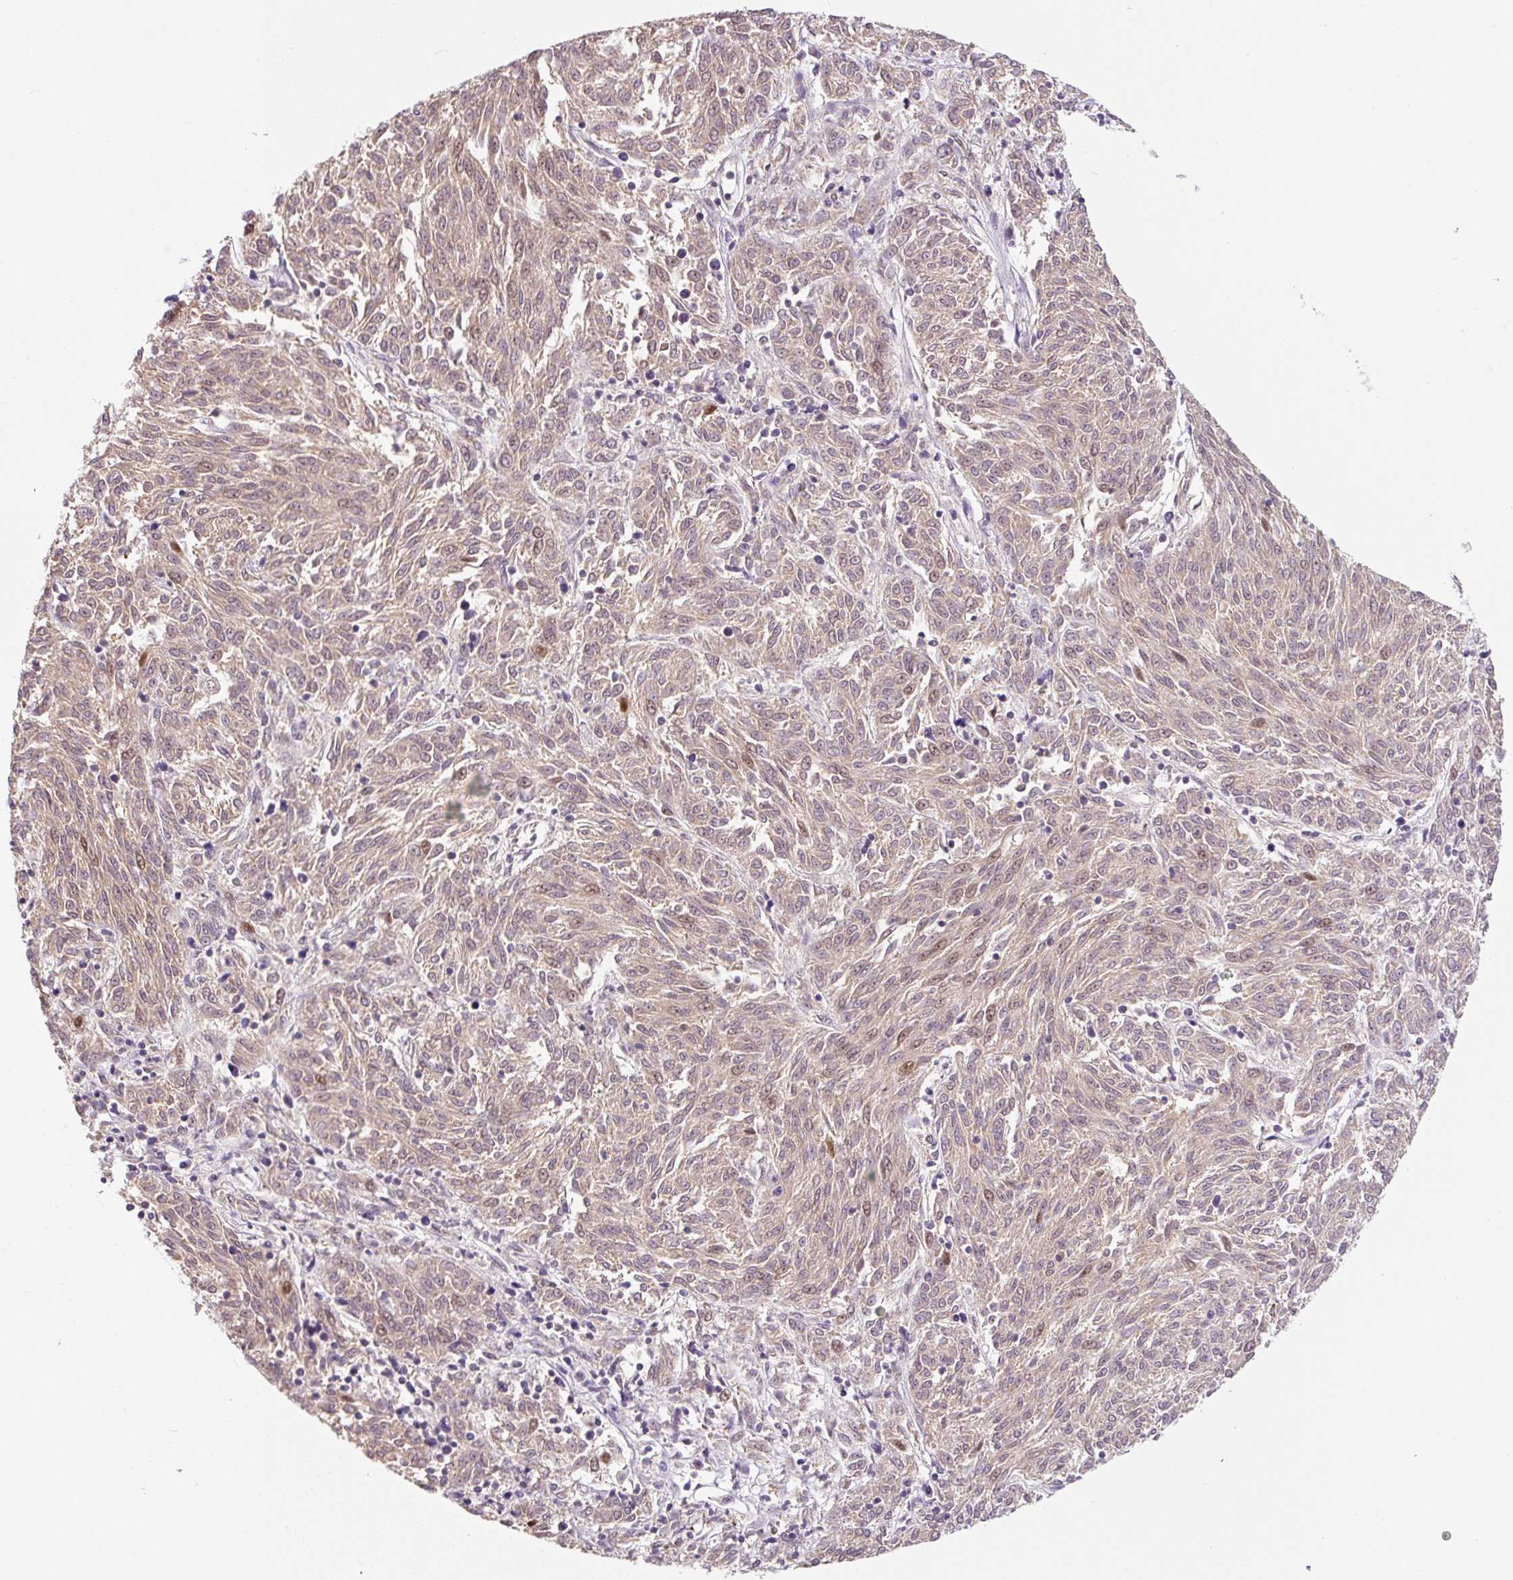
{"staining": {"intensity": "weak", "quantity": ">75%", "location": "cytoplasmic/membranous"}, "tissue": "melanoma", "cell_type": "Tumor cells", "image_type": "cancer", "snomed": [{"axis": "morphology", "description": "Malignant melanoma, NOS"}, {"axis": "topography", "description": "Skin"}], "caption": "An immunohistochemistry (IHC) photomicrograph of tumor tissue is shown. Protein staining in brown shows weak cytoplasmic/membranous positivity in malignant melanoma within tumor cells.", "gene": "PRKAA2", "patient": {"sex": "female", "age": 72}}